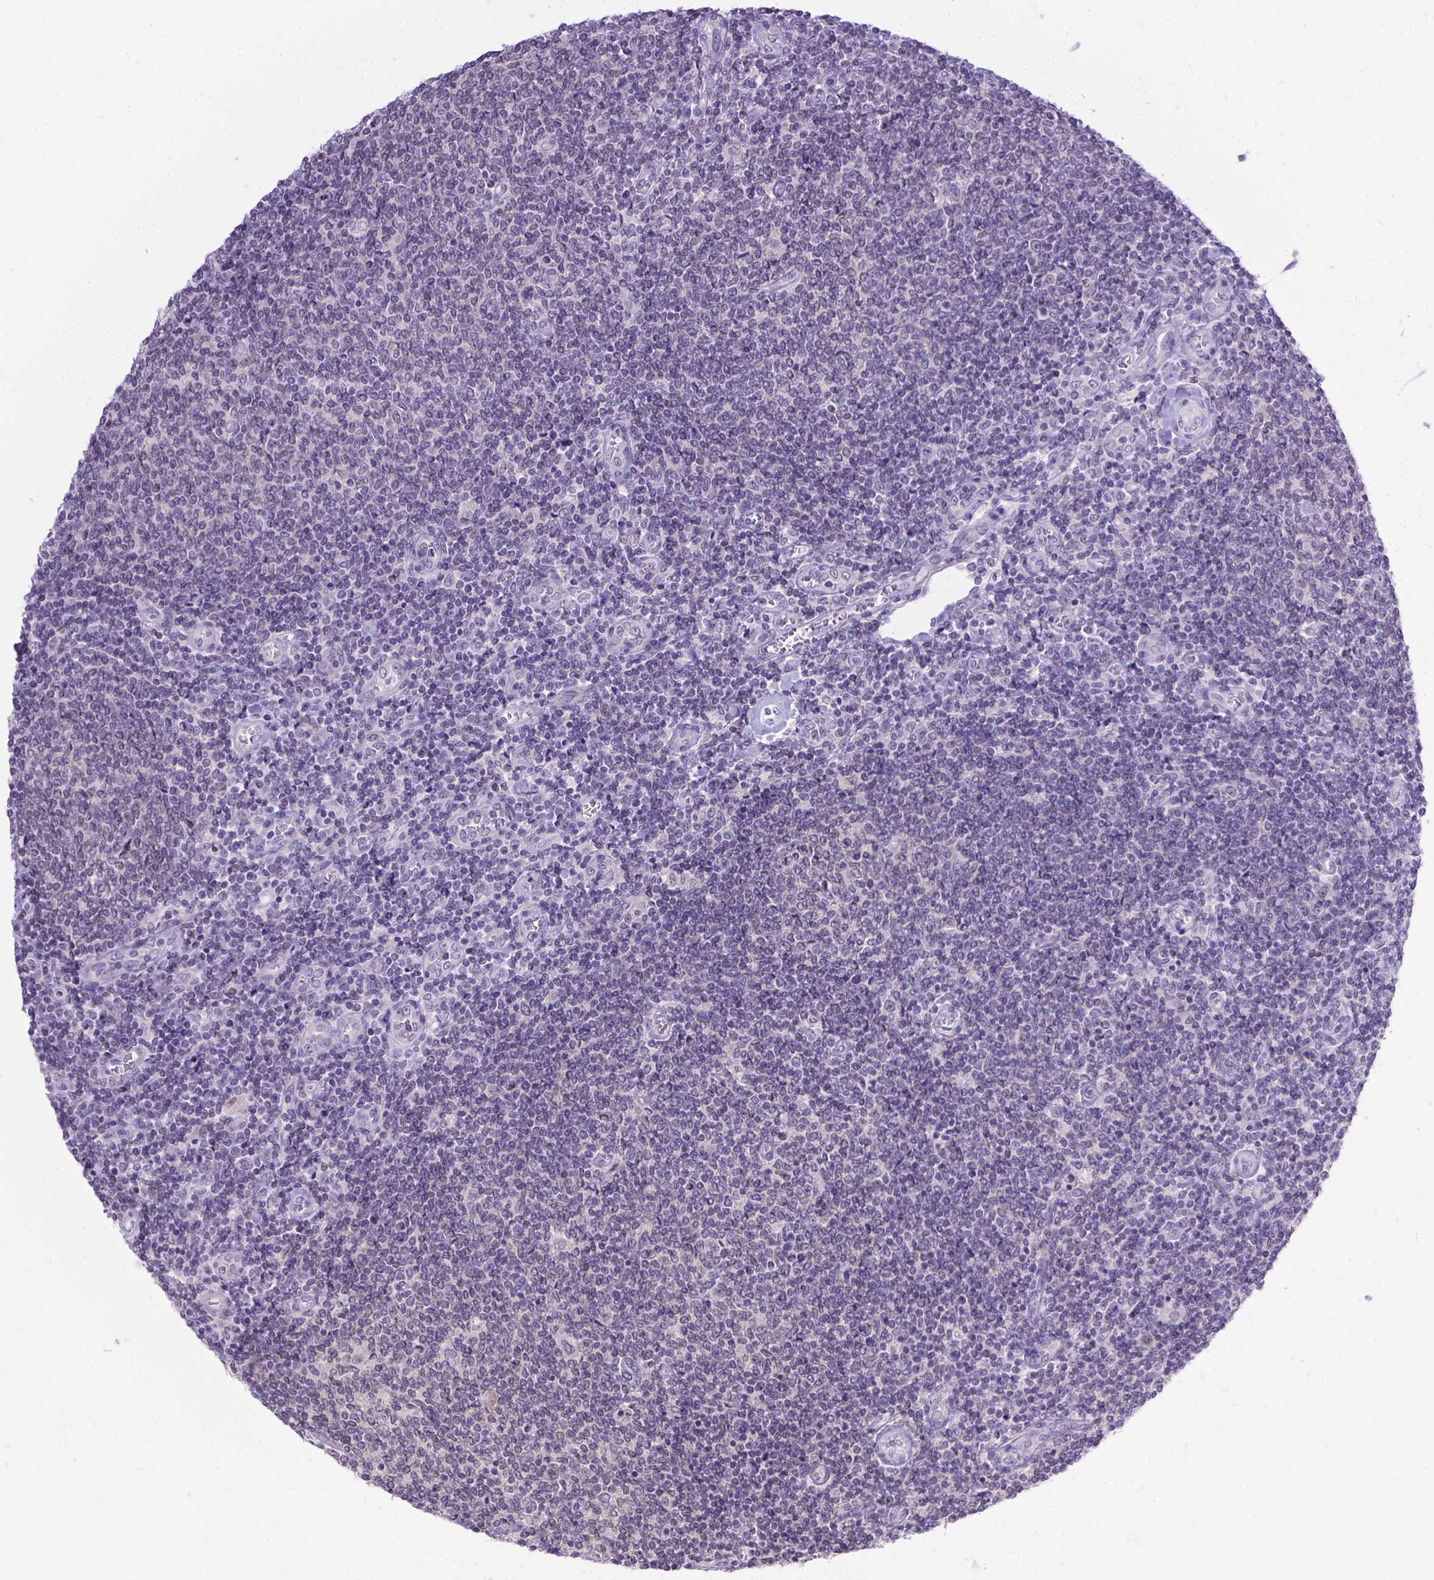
{"staining": {"intensity": "negative", "quantity": "none", "location": "none"}, "tissue": "lymphoma", "cell_type": "Tumor cells", "image_type": "cancer", "snomed": [{"axis": "morphology", "description": "Malignant lymphoma, non-Hodgkin's type, Low grade"}, {"axis": "topography", "description": "Lymph node"}], "caption": "This is a photomicrograph of IHC staining of low-grade malignant lymphoma, non-Hodgkin's type, which shows no expression in tumor cells.", "gene": "TTLL6", "patient": {"sex": "male", "age": 52}}